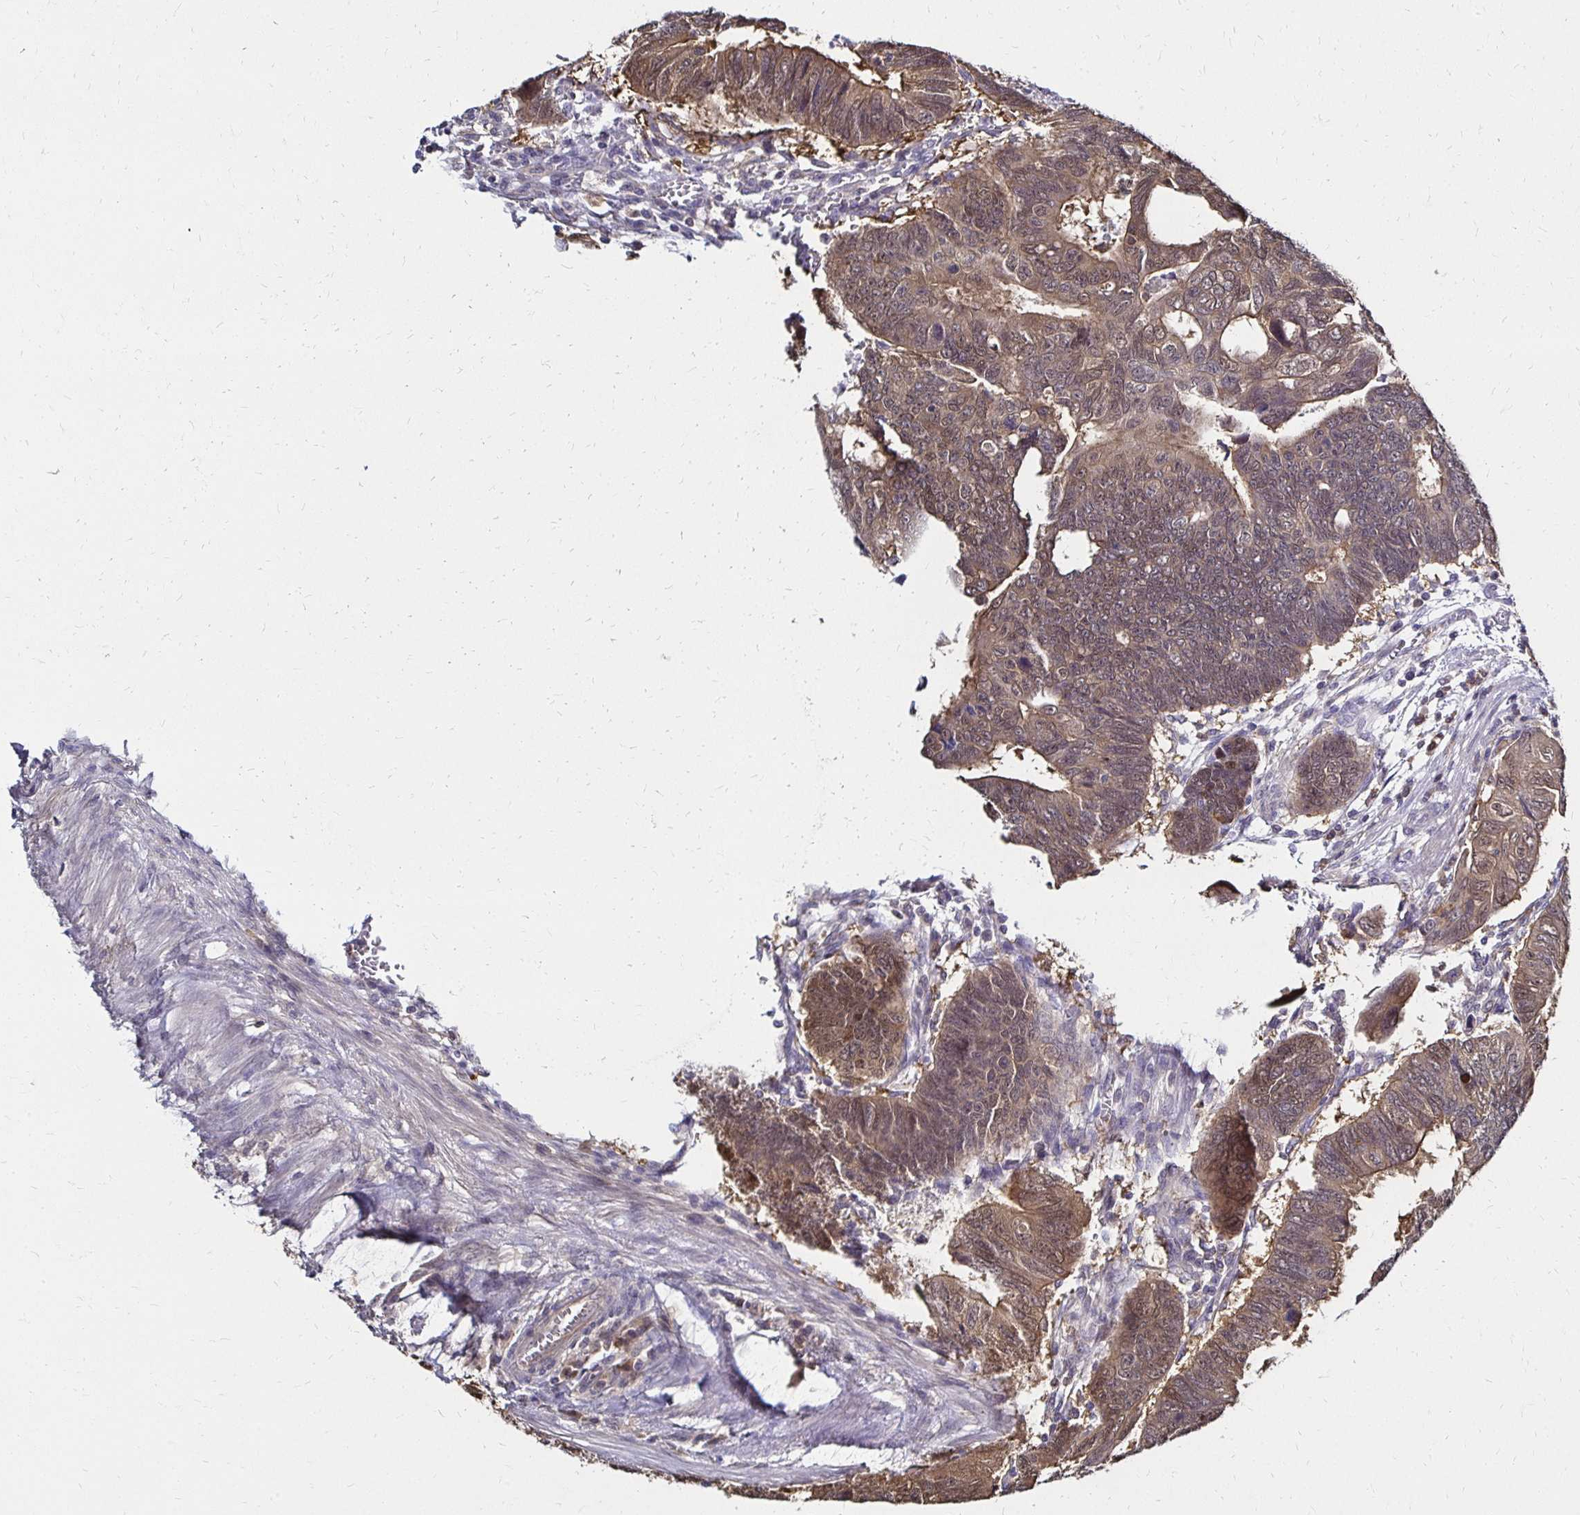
{"staining": {"intensity": "weak", "quantity": ">75%", "location": "cytoplasmic/membranous,nuclear"}, "tissue": "colorectal cancer", "cell_type": "Tumor cells", "image_type": "cancer", "snomed": [{"axis": "morphology", "description": "Adenocarcinoma, NOS"}, {"axis": "topography", "description": "Colon"}], "caption": "Weak cytoplasmic/membranous and nuclear staining is seen in about >75% of tumor cells in colorectal adenocarcinoma.", "gene": "TXN", "patient": {"sex": "male", "age": 62}}